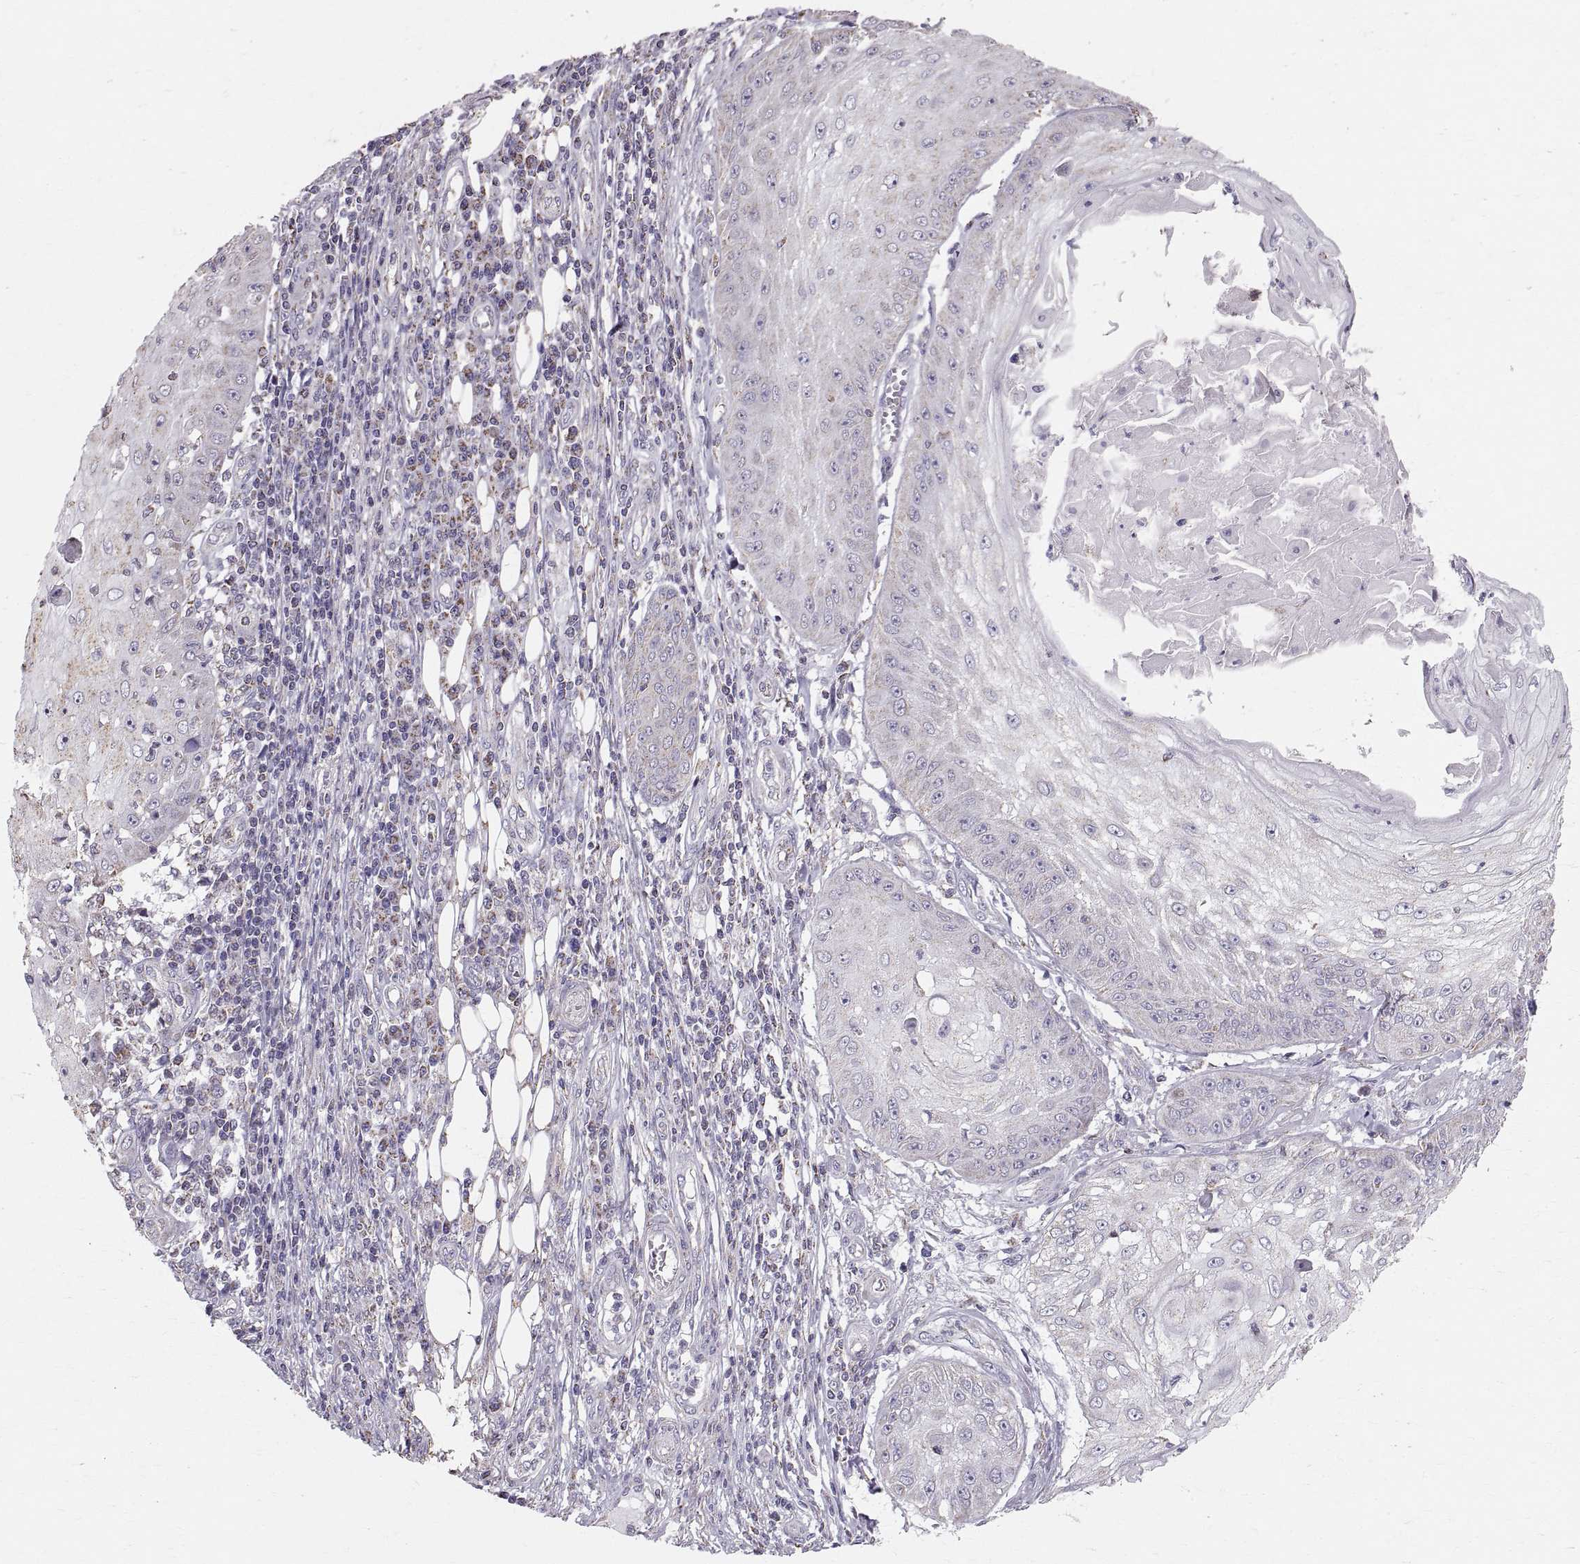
{"staining": {"intensity": "negative", "quantity": "none", "location": "none"}, "tissue": "skin cancer", "cell_type": "Tumor cells", "image_type": "cancer", "snomed": [{"axis": "morphology", "description": "Squamous cell carcinoma, NOS"}, {"axis": "topography", "description": "Skin"}], "caption": "Protein analysis of skin squamous cell carcinoma reveals no significant staining in tumor cells.", "gene": "STMND1", "patient": {"sex": "male", "age": 70}}